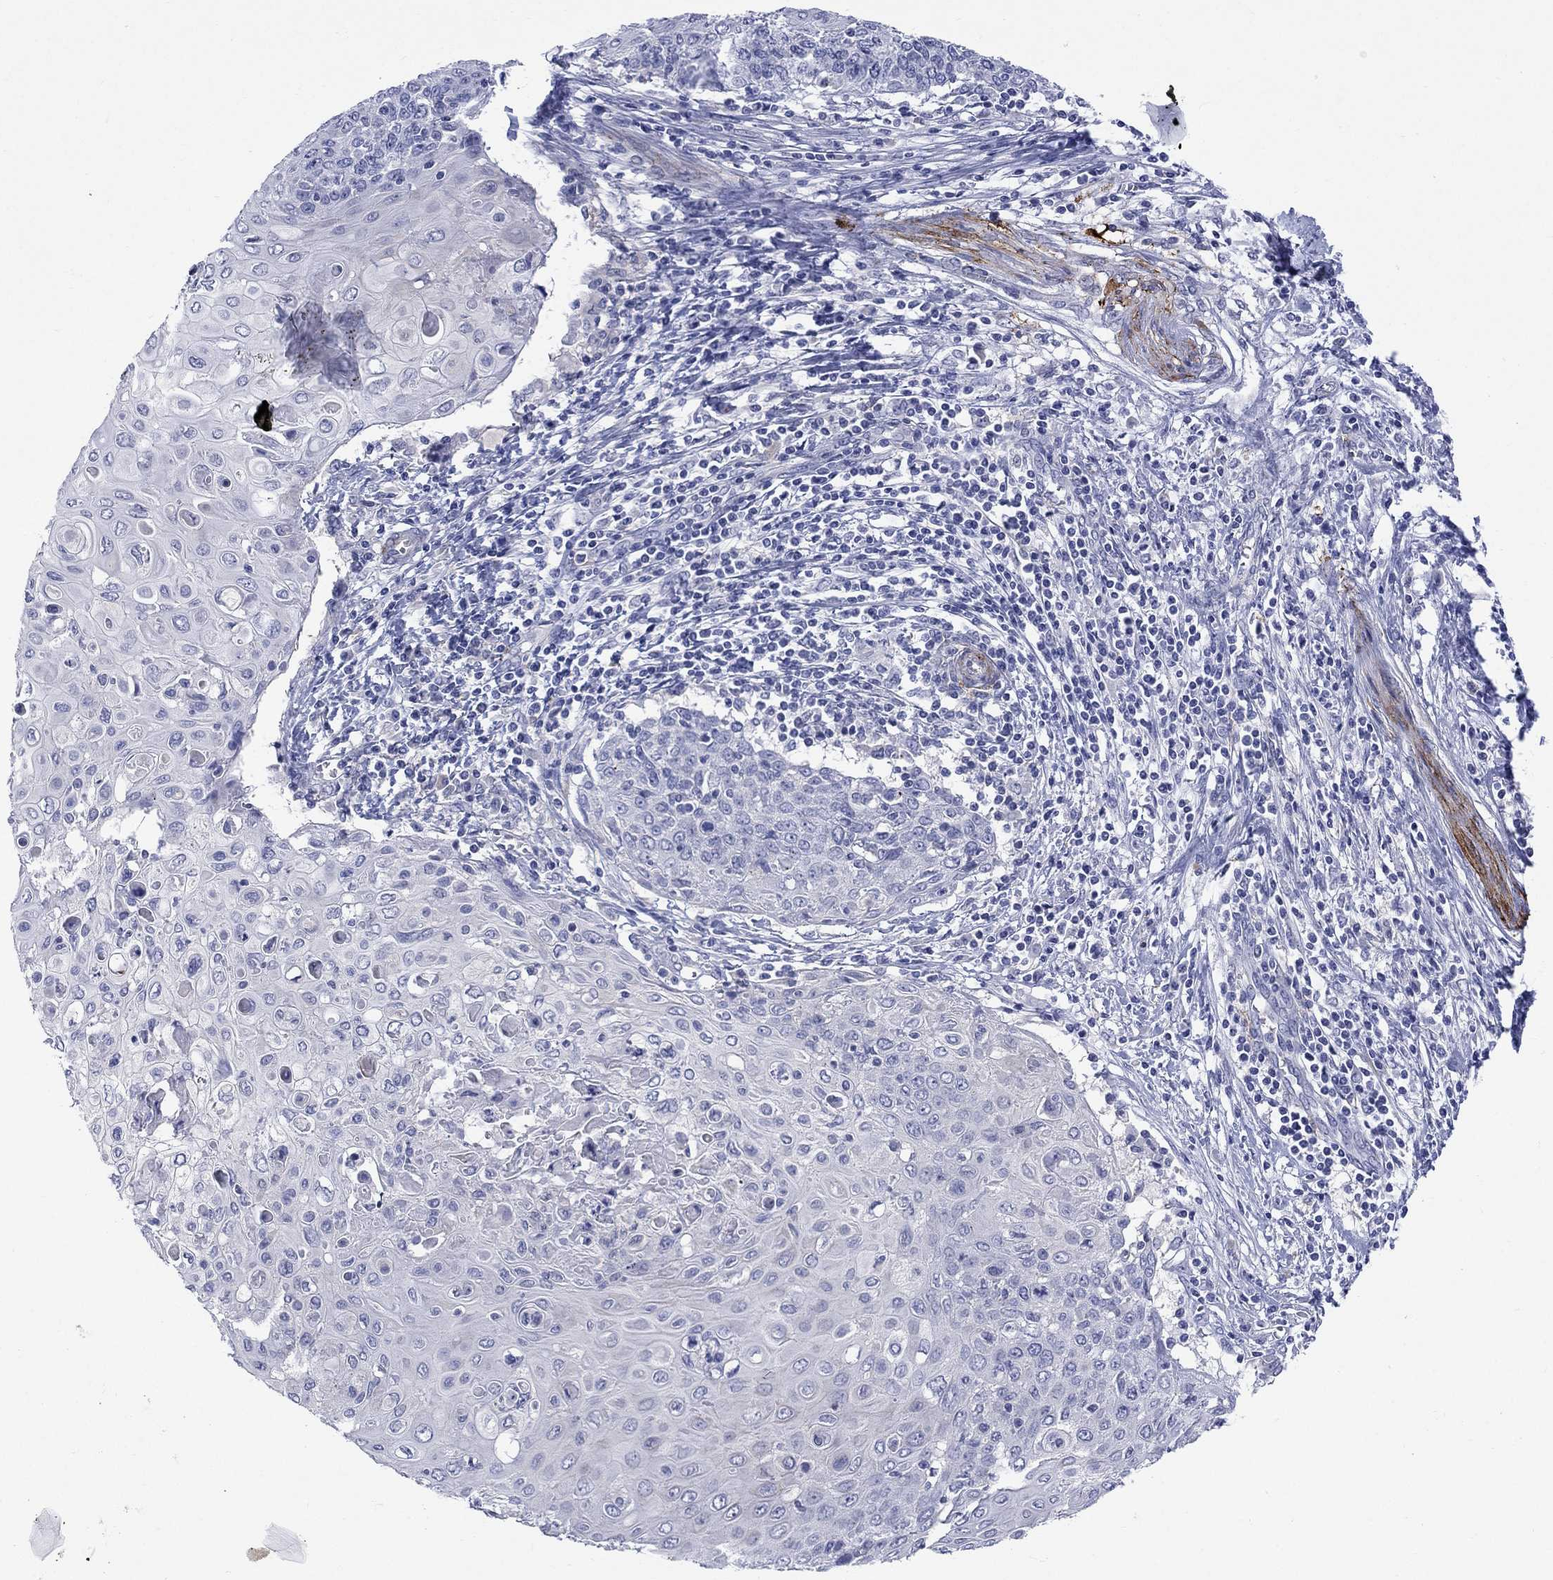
{"staining": {"intensity": "negative", "quantity": "none", "location": "none"}, "tissue": "cervical cancer", "cell_type": "Tumor cells", "image_type": "cancer", "snomed": [{"axis": "morphology", "description": "Squamous cell carcinoma, NOS"}, {"axis": "topography", "description": "Cervix"}], "caption": "Immunohistochemistry micrograph of neoplastic tissue: squamous cell carcinoma (cervical) stained with DAB displays no significant protein staining in tumor cells.", "gene": "PTPRZ1", "patient": {"sex": "female", "age": 39}}